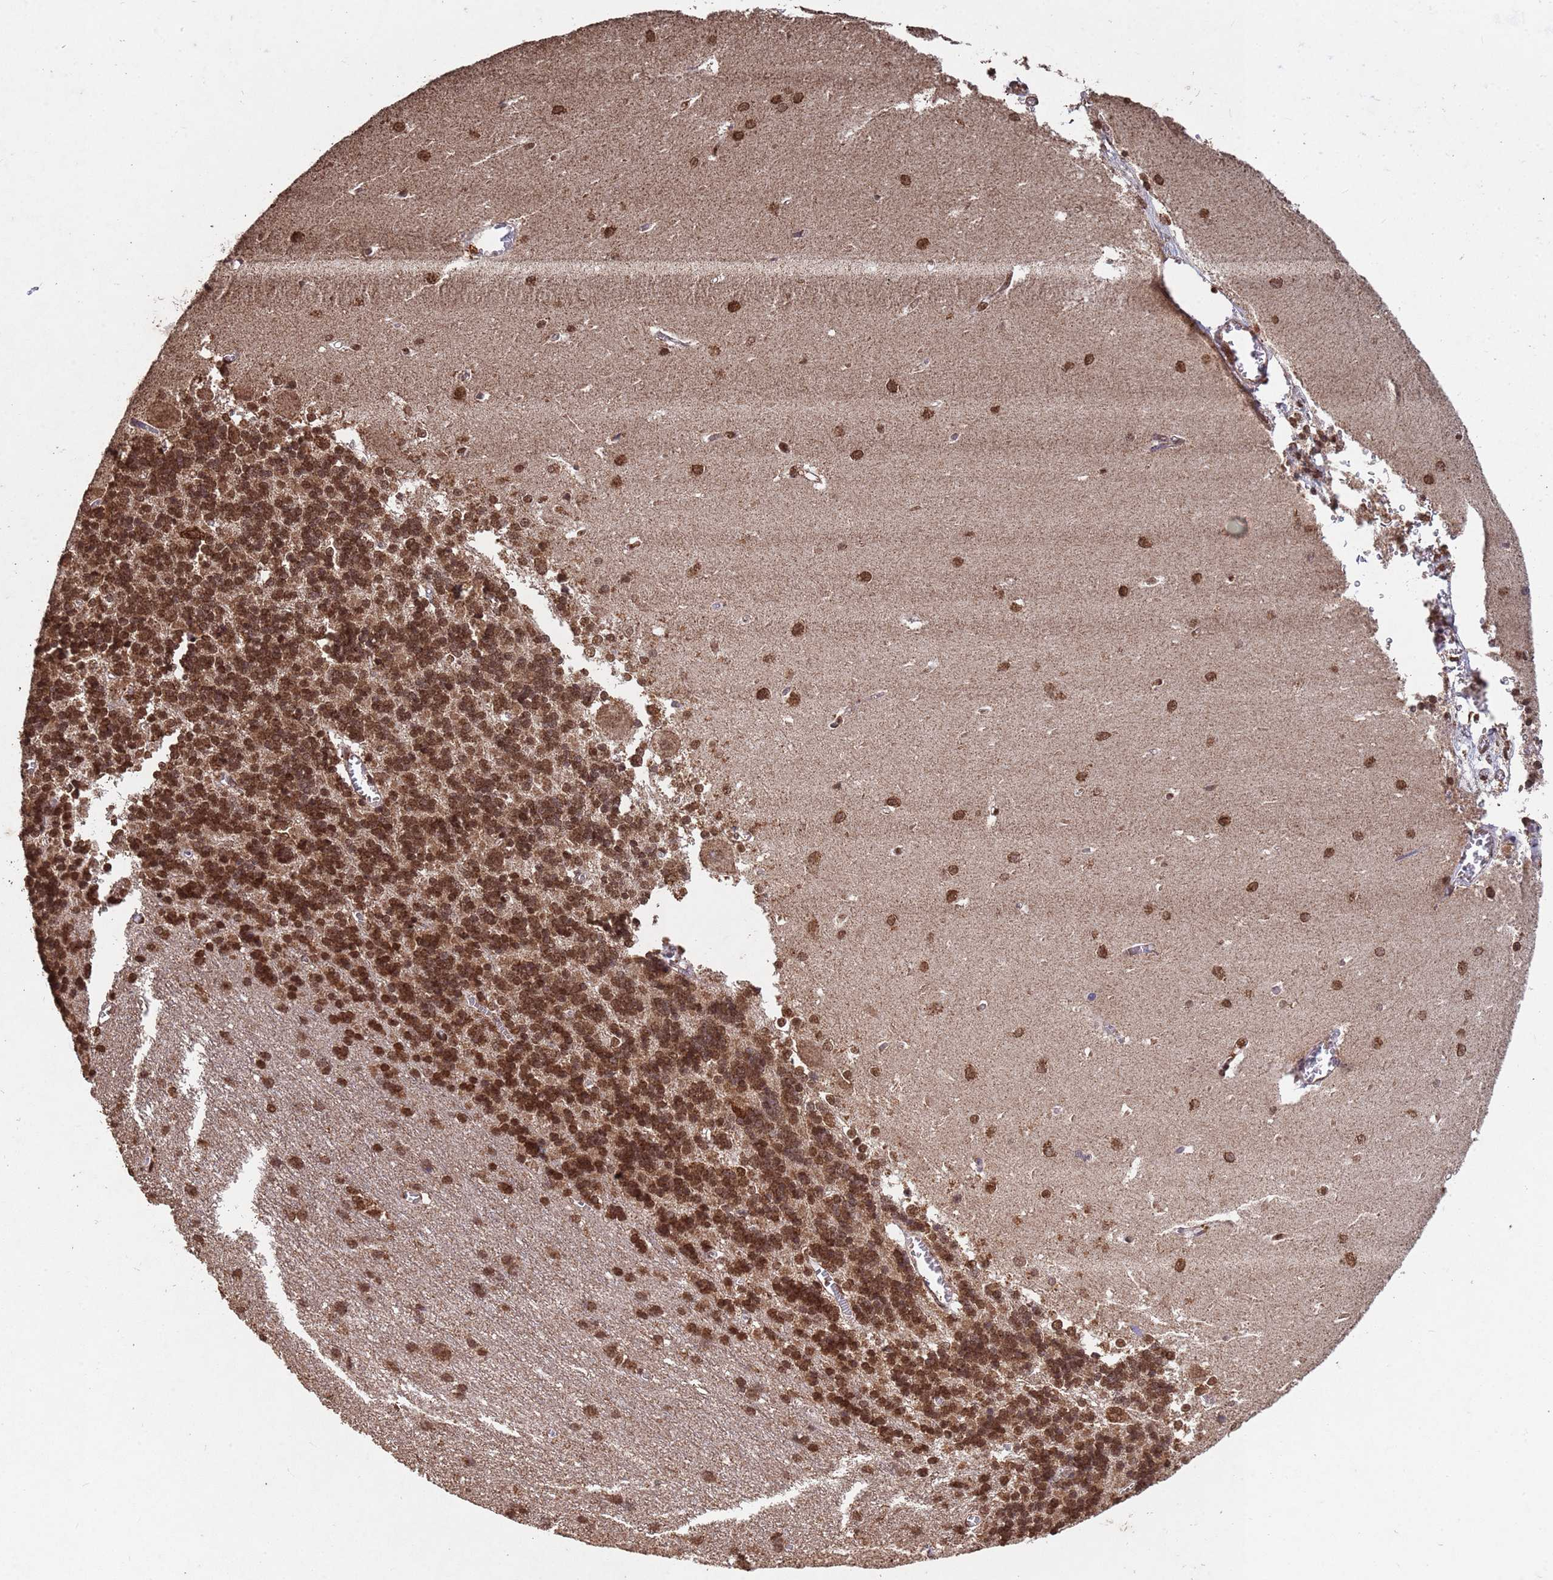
{"staining": {"intensity": "strong", "quantity": ">75%", "location": "cytoplasmic/membranous,nuclear"}, "tissue": "cerebellum", "cell_type": "Cells in granular layer", "image_type": "normal", "snomed": [{"axis": "morphology", "description": "Normal tissue, NOS"}, {"axis": "topography", "description": "Cerebellum"}], "caption": "Protein staining by immunohistochemistry (IHC) displays strong cytoplasmic/membranous,nuclear expression in about >75% of cells in granular layer in normal cerebellum.", "gene": "HDAC10", "patient": {"sex": "male", "age": 37}}